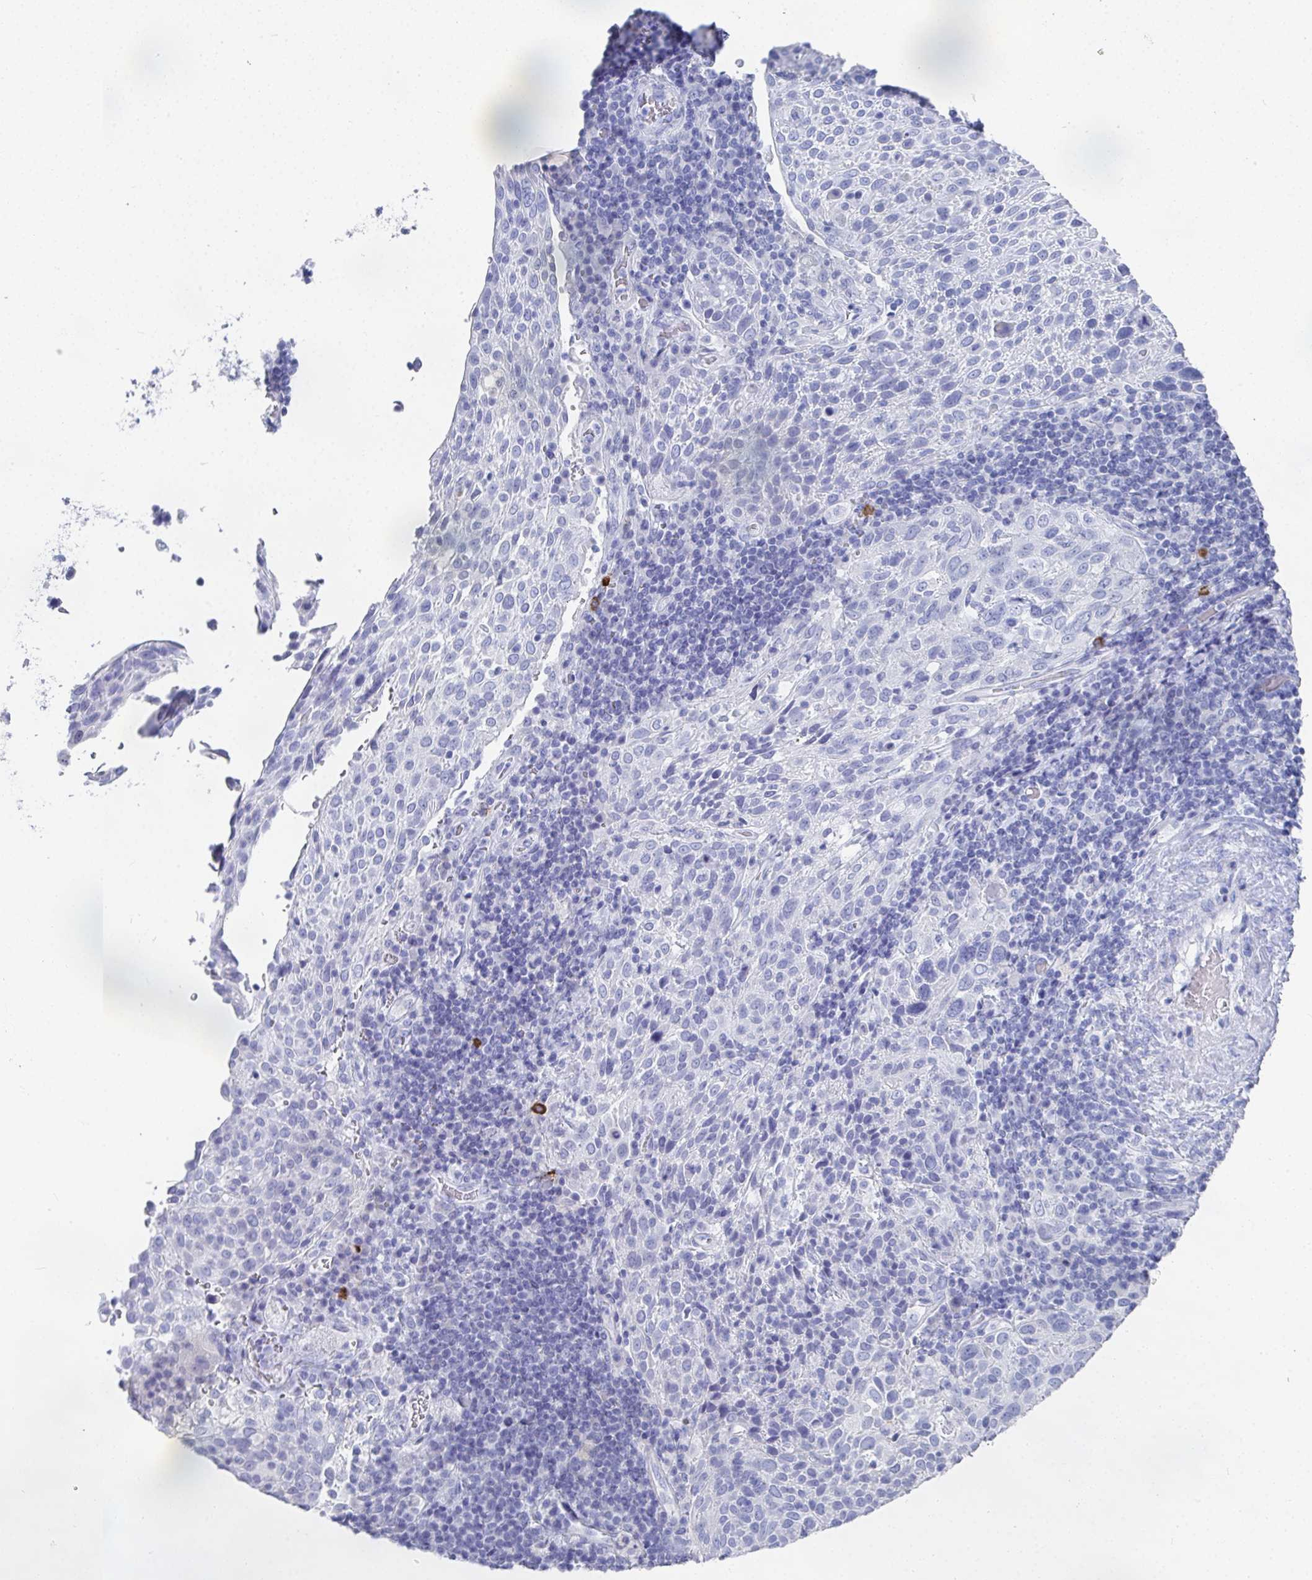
{"staining": {"intensity": "negative", "quantity": "none", "location": "none"}, "tissue": "cervical cancer", "cell_type": "Tumor cells", "image_type": "cancer", "snomed": [{"axis": "morphology", "description": "Squamous cell carcinoma, NOS"}, {"axis": "topography", "description": "Cervix"}], "caption": "This is a image of IHC staining of cervical squamous cell carcinoma, which shows no expression in tumor cells.", "gene": "GRIA1", "patient": {"sex": "female", "age": 61}}